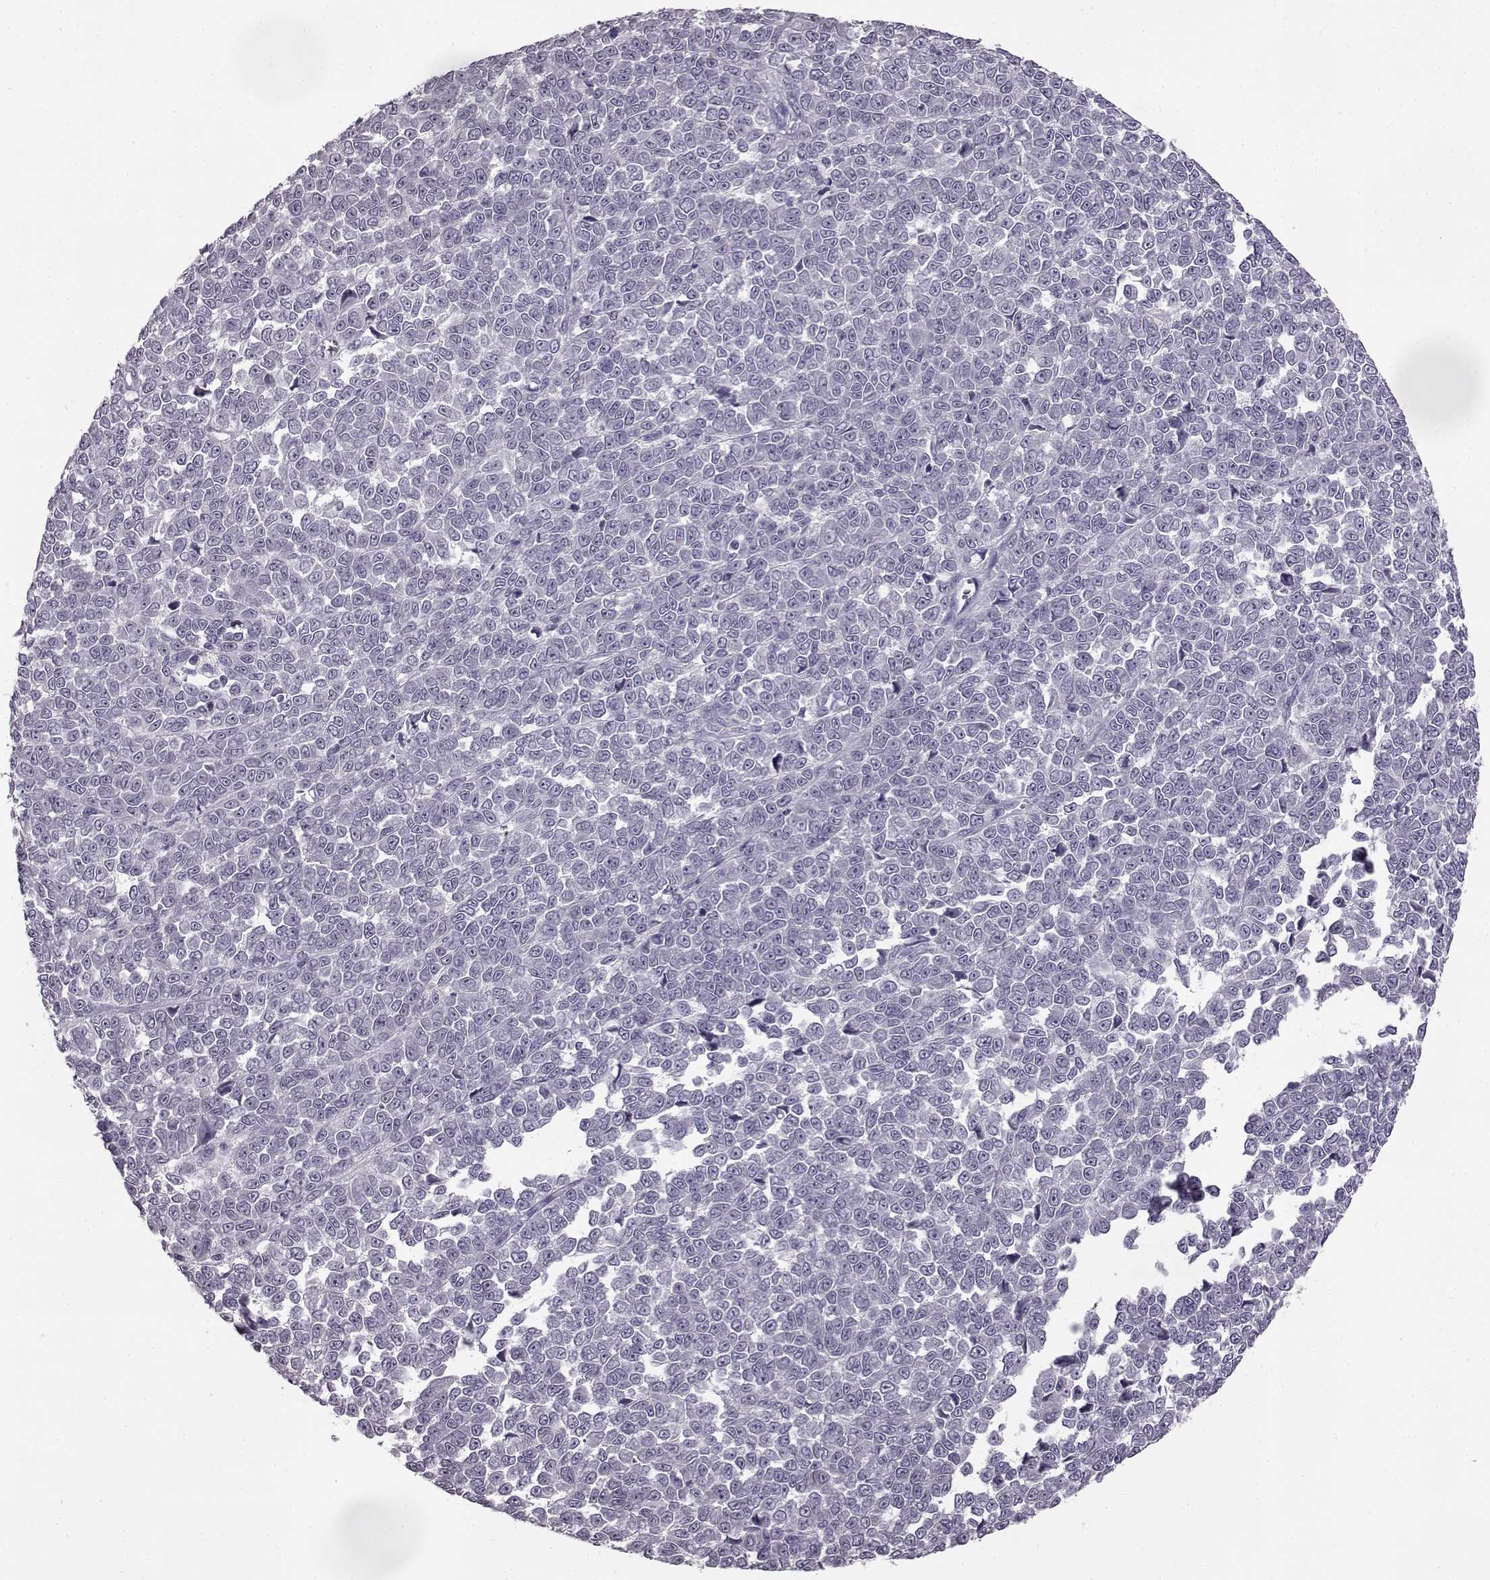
{"staining": {"intensity": "negative", "quantity": "none", "location": "none"}, "tissue": "melanoma", "cell_type": "Tumor cells", "image_type": "cancer", "snomed": [{"axis": "morphology", "description": "Malignant melanoma, NOS"}, {"axis": "topography", "description": "Skin"}], "caption": "IHC of human malignant melanoma exhibits no expression in tumor cells. (DAB IHC with hematoxylin counter stain).", "gene": "ODAD4", "patient": {"sex": "female", "age": 95}}